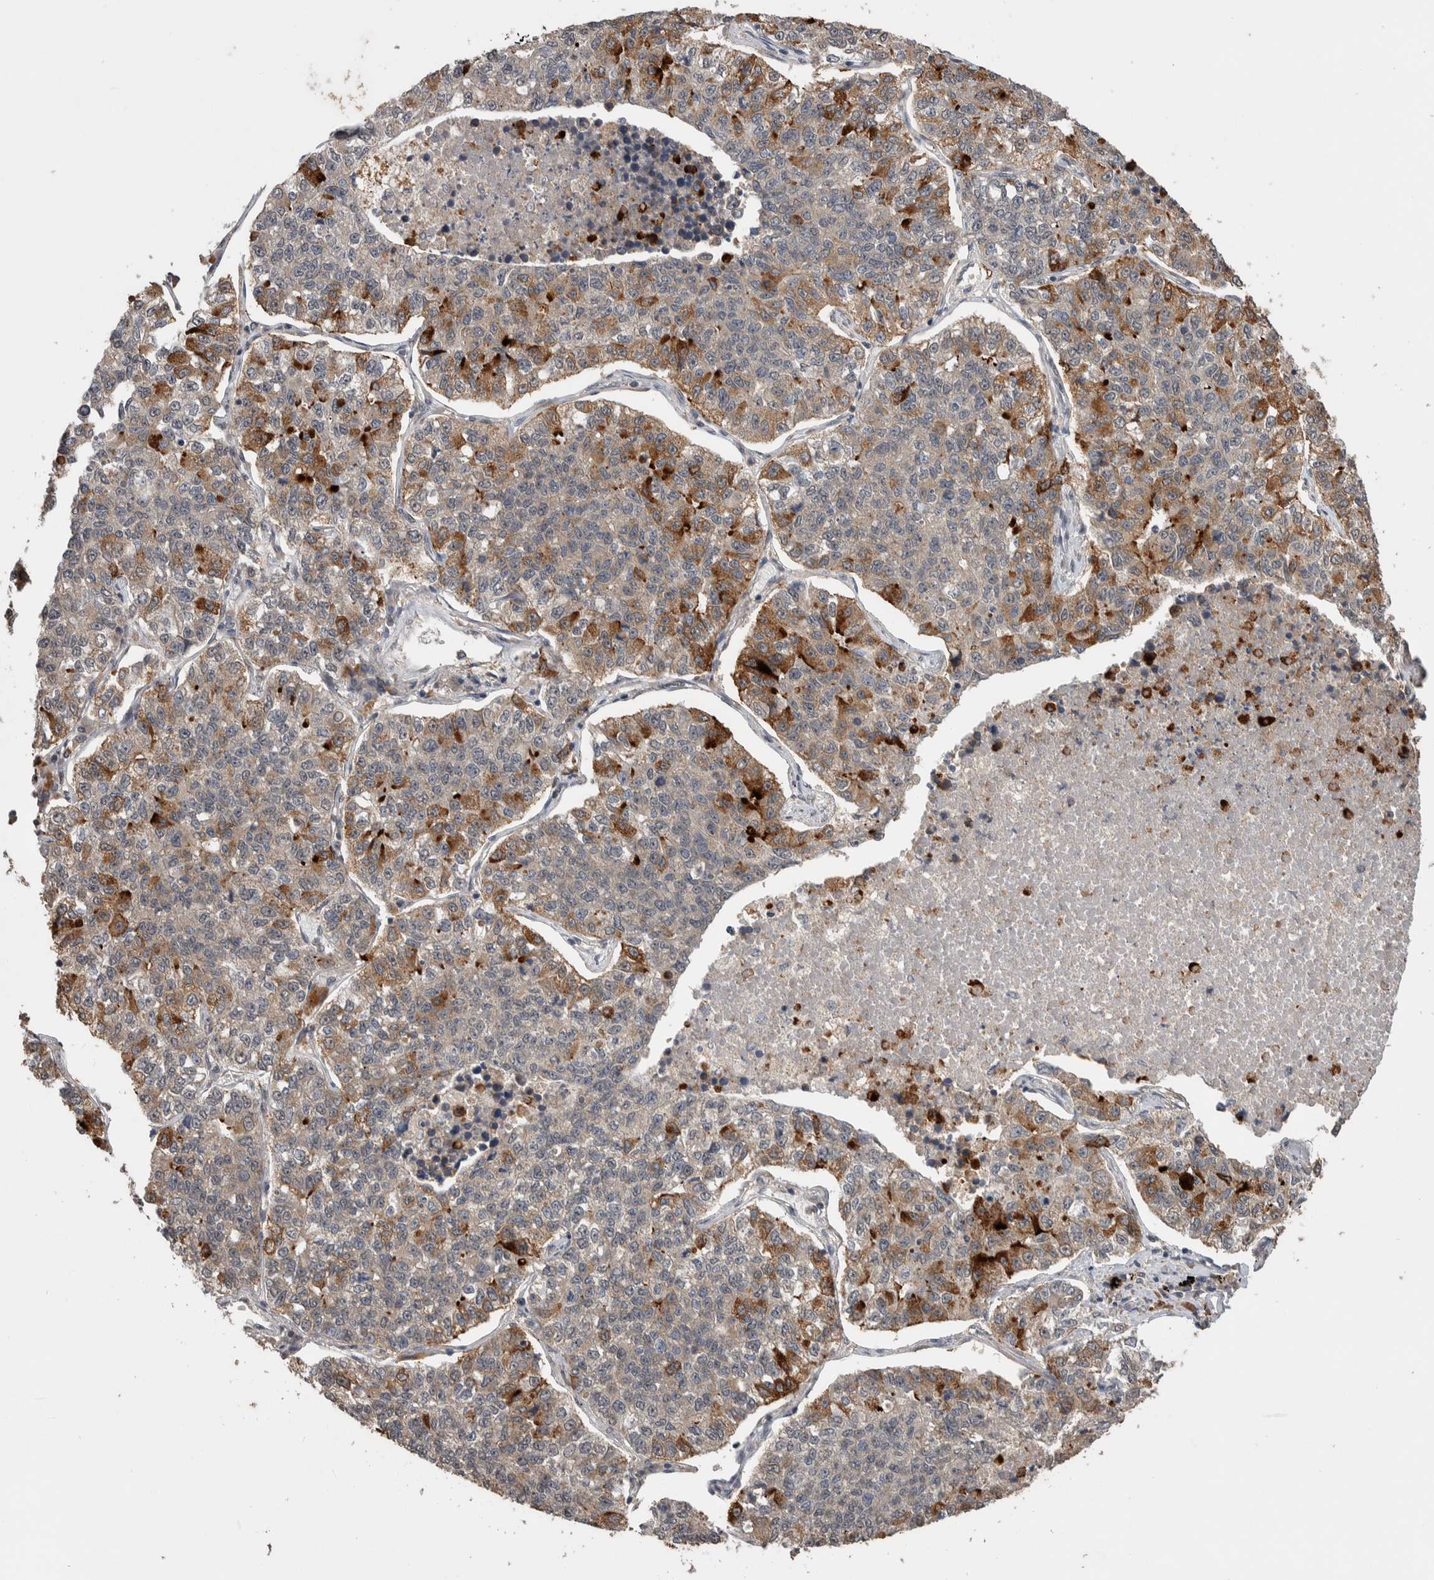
{"staining": {"intensity": "moderate", "quantity": "<25%", "location": "cytoplasmic/membranous"}, "tissue": "lung cancer", "cell_type": "Tumor cells", "image_type": "cancer", "snomed": [{"axis": "morphology", "description": "Adenocarcinoma, NOS"}, {"axis": "topography", "description": "Lung"}], "caption": "A low amount of moderate cytoplasmic/membranous positivity is seen in about <25% of tumor cells in adenocarcinoma (lung) tissue.", "gene": "DVL2", "patient": {"sex": "male", "age": 49}}